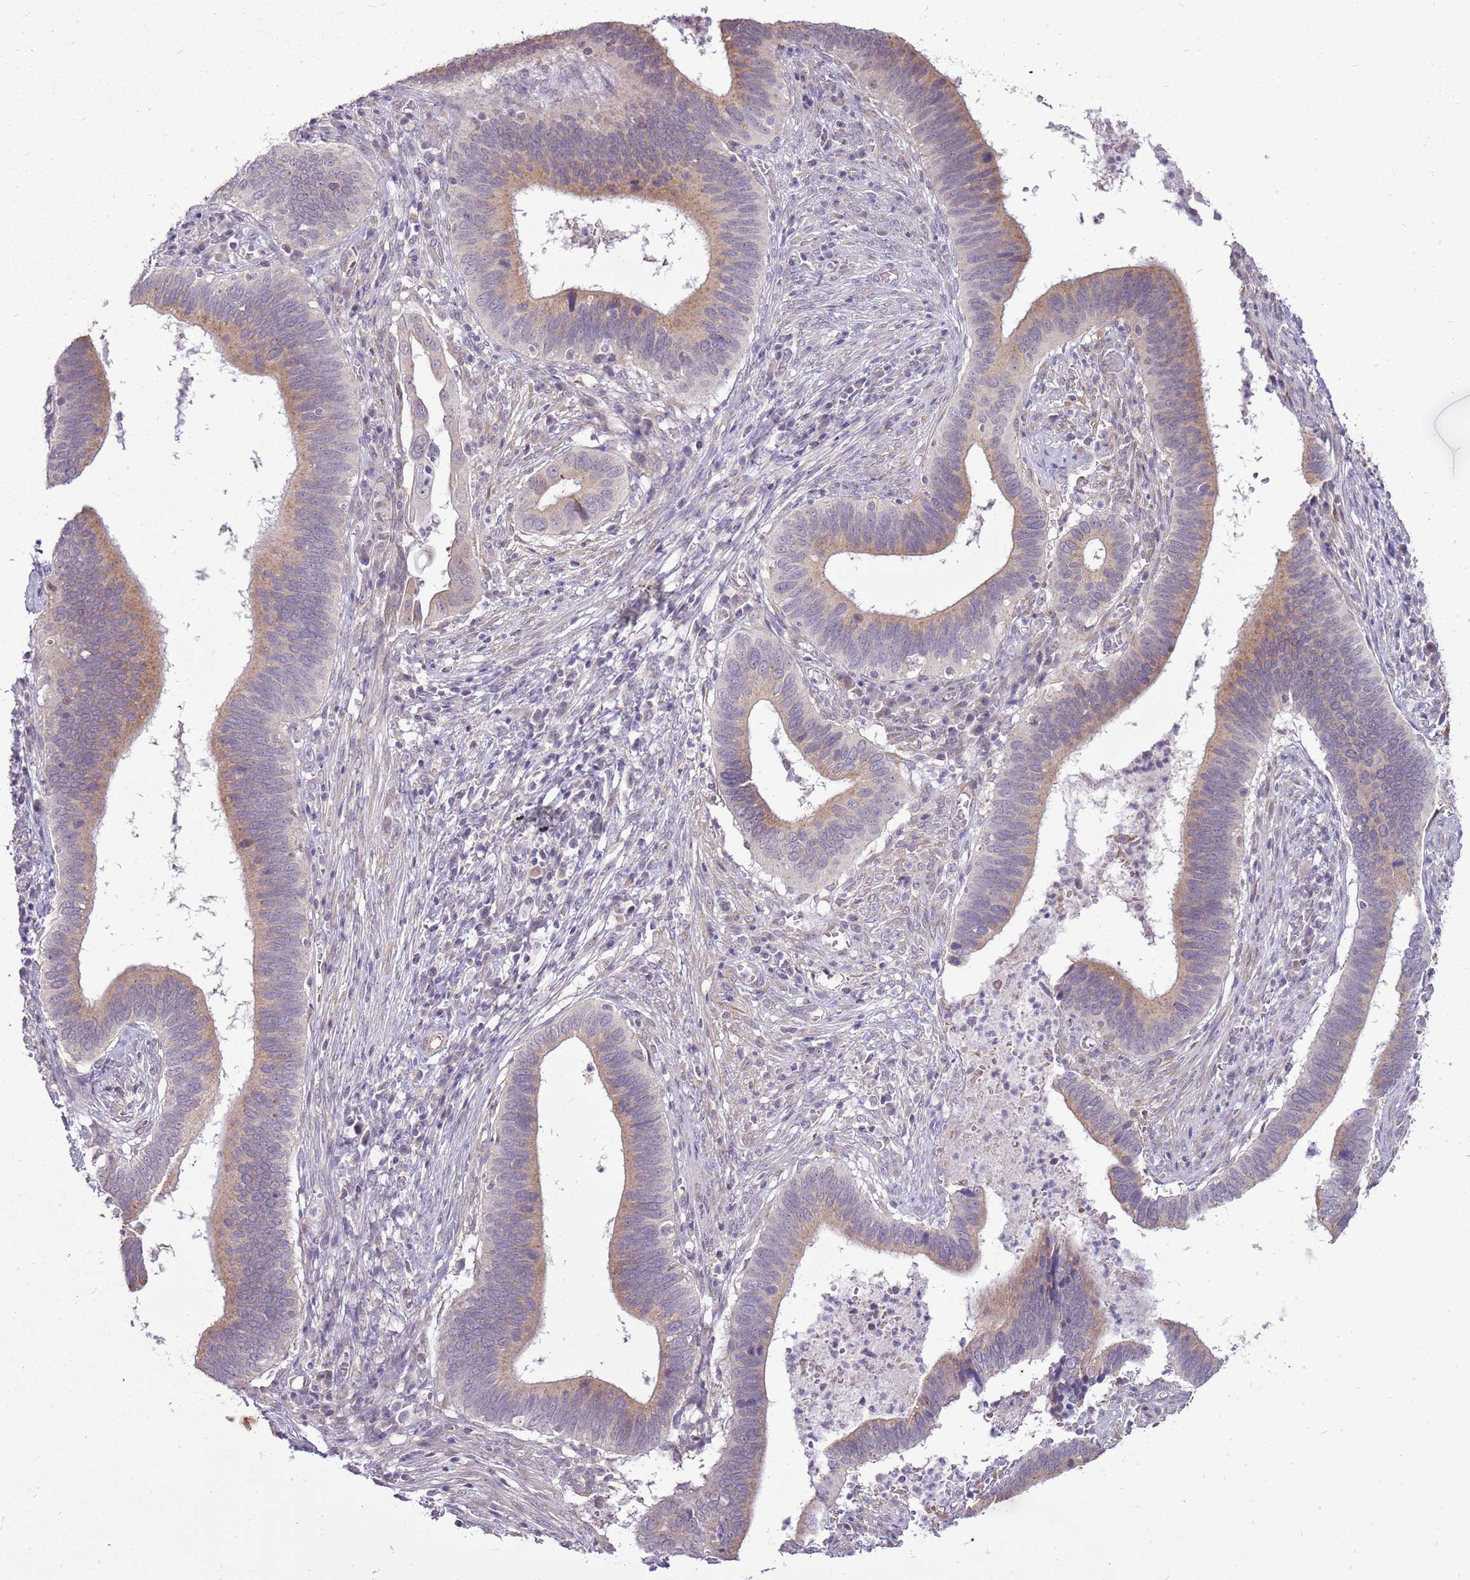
{"staining": {"intensity": "moderate", "quantity": "25%-75%", "location": "cytoplasmic/membranous"}, "tissue": "cervical cancer", "cell_type": "Tumor cells", "image_type": "cancer", "snomed": [{"axis": "morphology", "description": "Adenocarcinoma, NOS"}, {"axis": "topography", "description": "Cervix"}], "caption": "Immunohistochemistry (IHC) (DAB) staining of cervical adenocarcinoma demonstrates moderate cytoplasmic/membranous protein expression in approximately 25%-75% of tumor cells.", "gene": "UGGT2", "patient": {"sex": "female", "age": 42}}